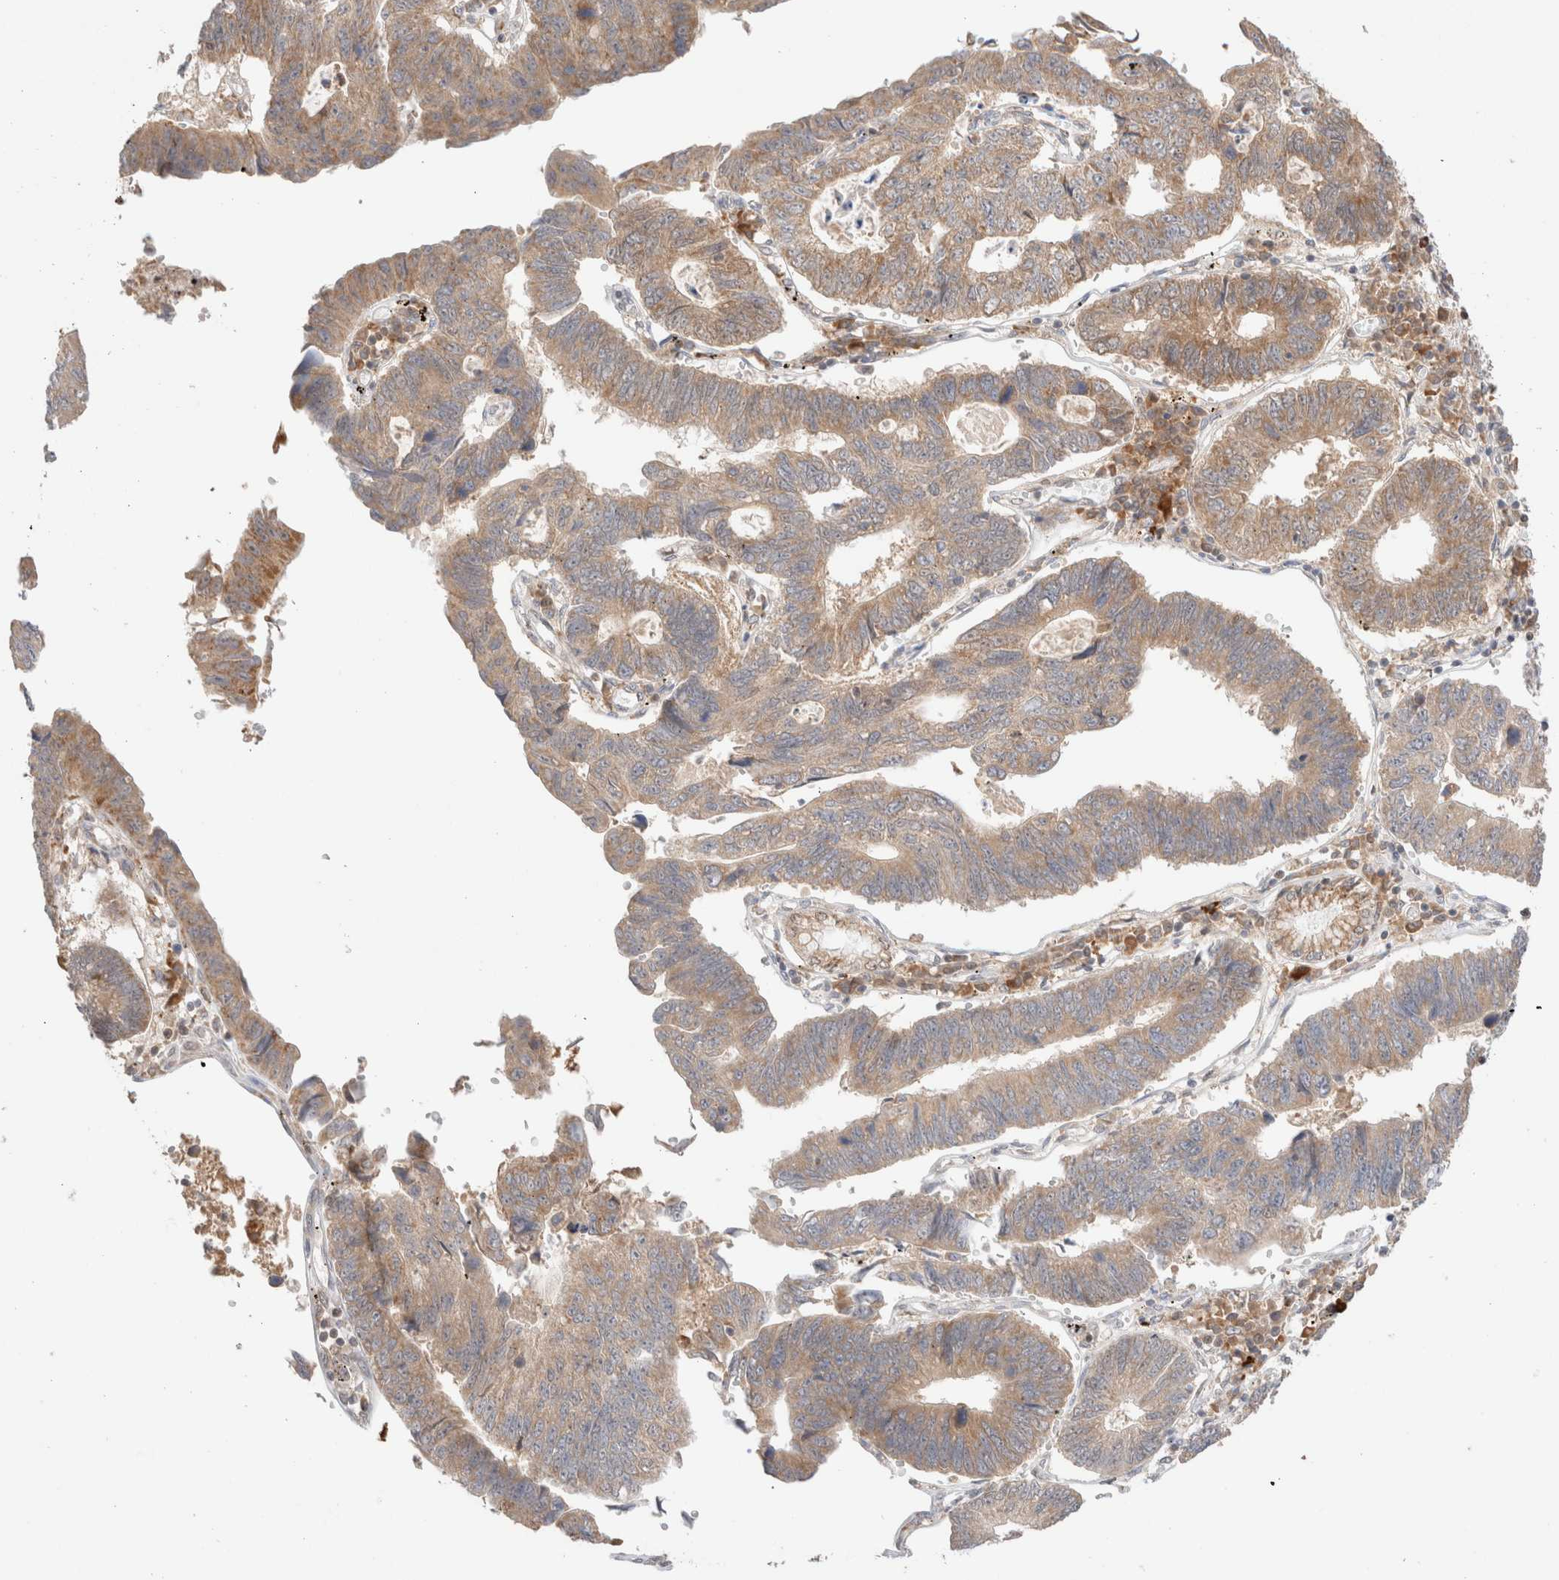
{"staining": {"intensity": "weak", "quantity": ">75%", "location": "cytoplasmic/membranous"}, "tissue": "stomach cancer", "cell_type": "Tumor cells", "image_type": "cancer", "snomed": [{"axis": "morphology", "description": "Adenocarcinoma, NOS"}, {"axis": "topography", "description": "Stomach"}], "caption": "Immunohistochemistry photomicrograph of stomach cancer (adenocarcinoma) stained for a protein (brown), which shows low levels of weak cytoplasmic/membranous expression in approximately >75% of tumor cells.", "gene": "XKR4", "patient": {"sex": "male", "age": 59}}